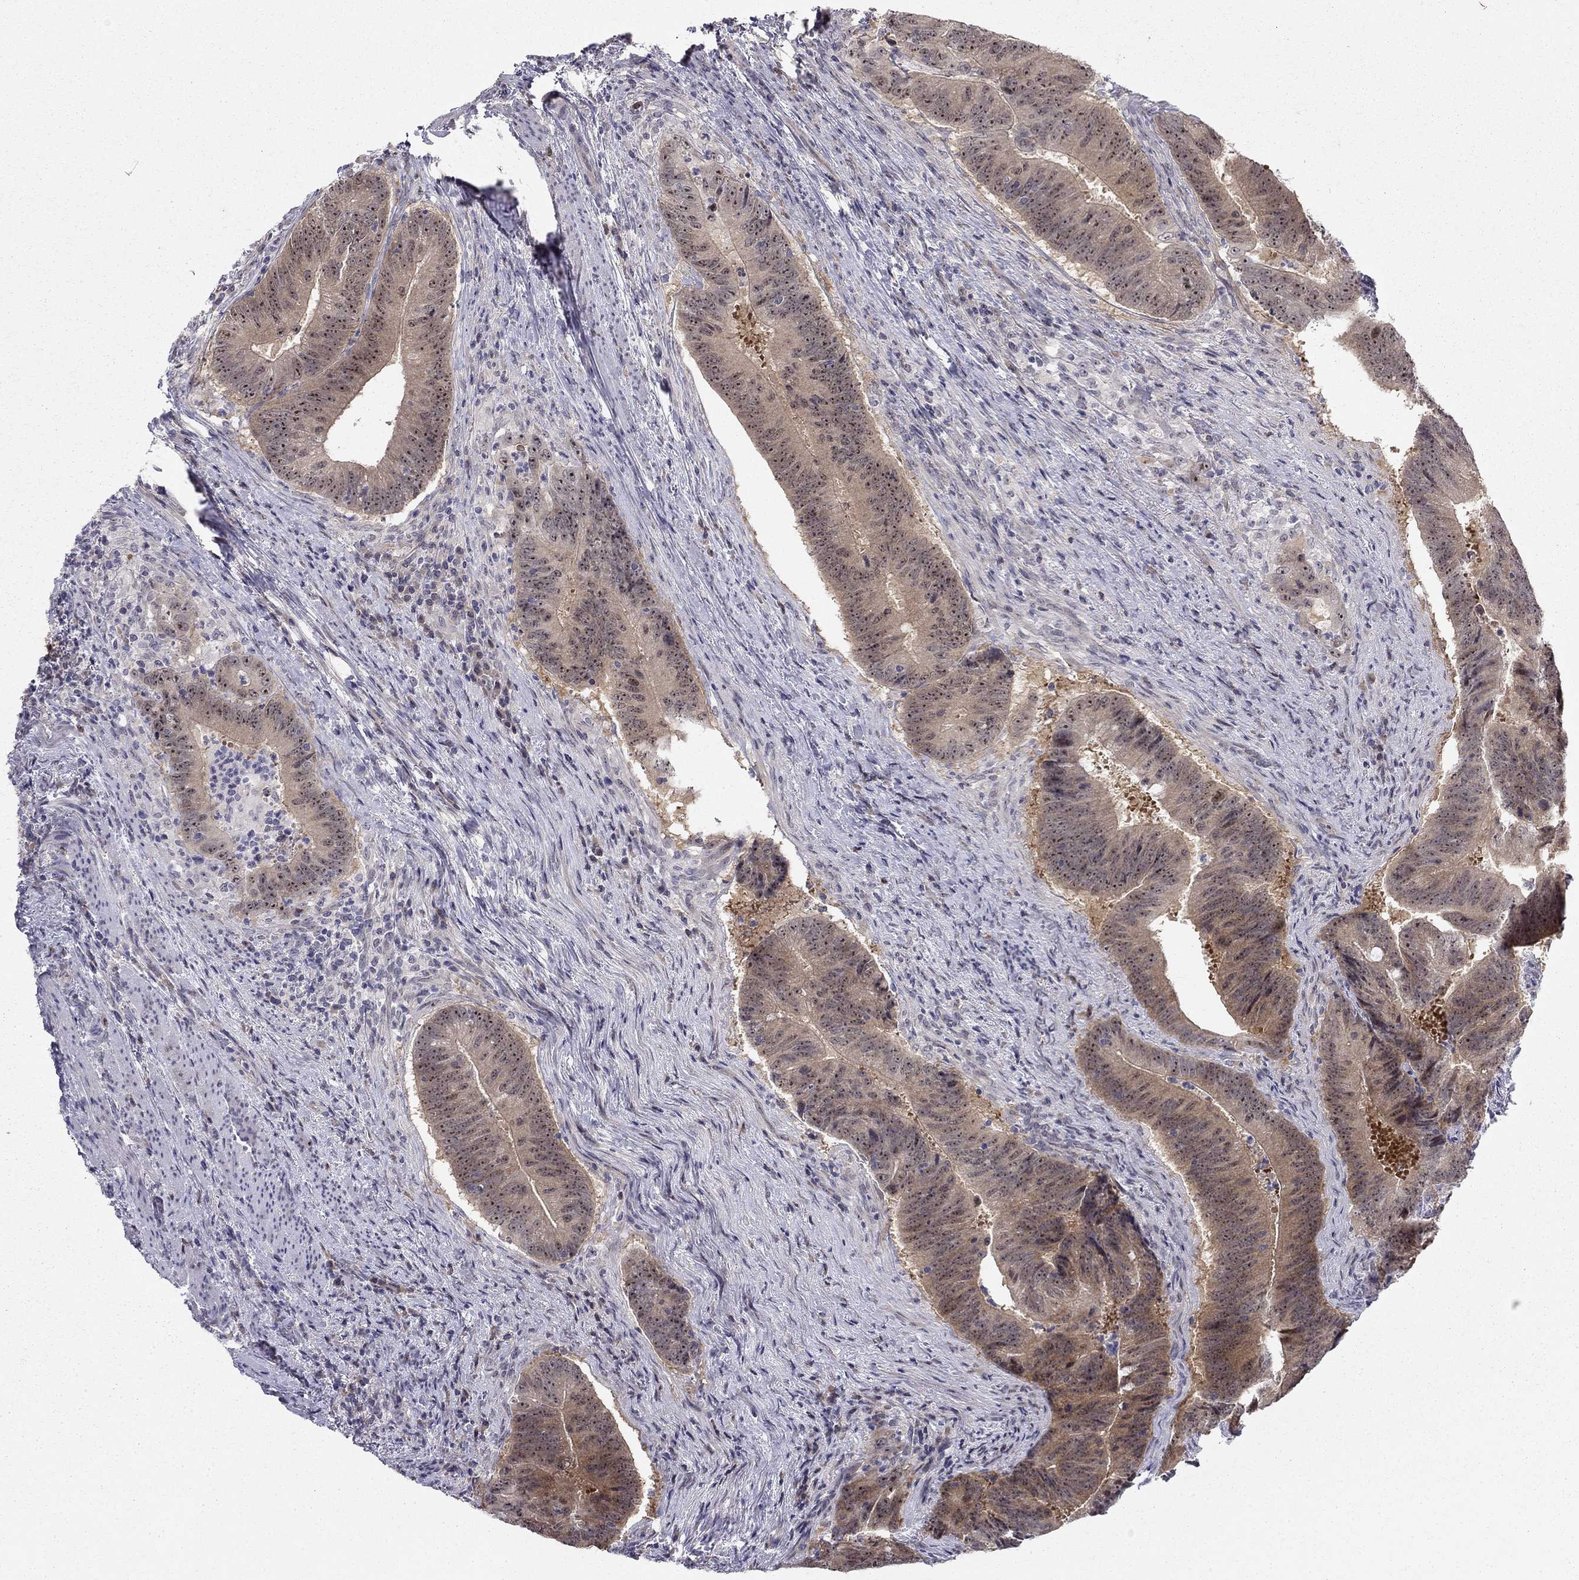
{"staining": {"intensity": "moderate", "quantity": ">75%", "location": "cytoplasmic/membranous"}, "tissue": "colorectal cancer", "cell_type": "Tumor cells", "image_type": "cancer", "snomed": [{"axis": "morphology", "description": "Adenocarcinoma, NOS"}, {"axis": "topography", "description": "Colon"}], "caption": "Colorectal cancer stained with a brown dye displays moderate cytoplasmic/membranous positive staining in about >75% of tumor cells.", "gene": "STXBP6", "patient": {"sex": "female", "age": 87}}